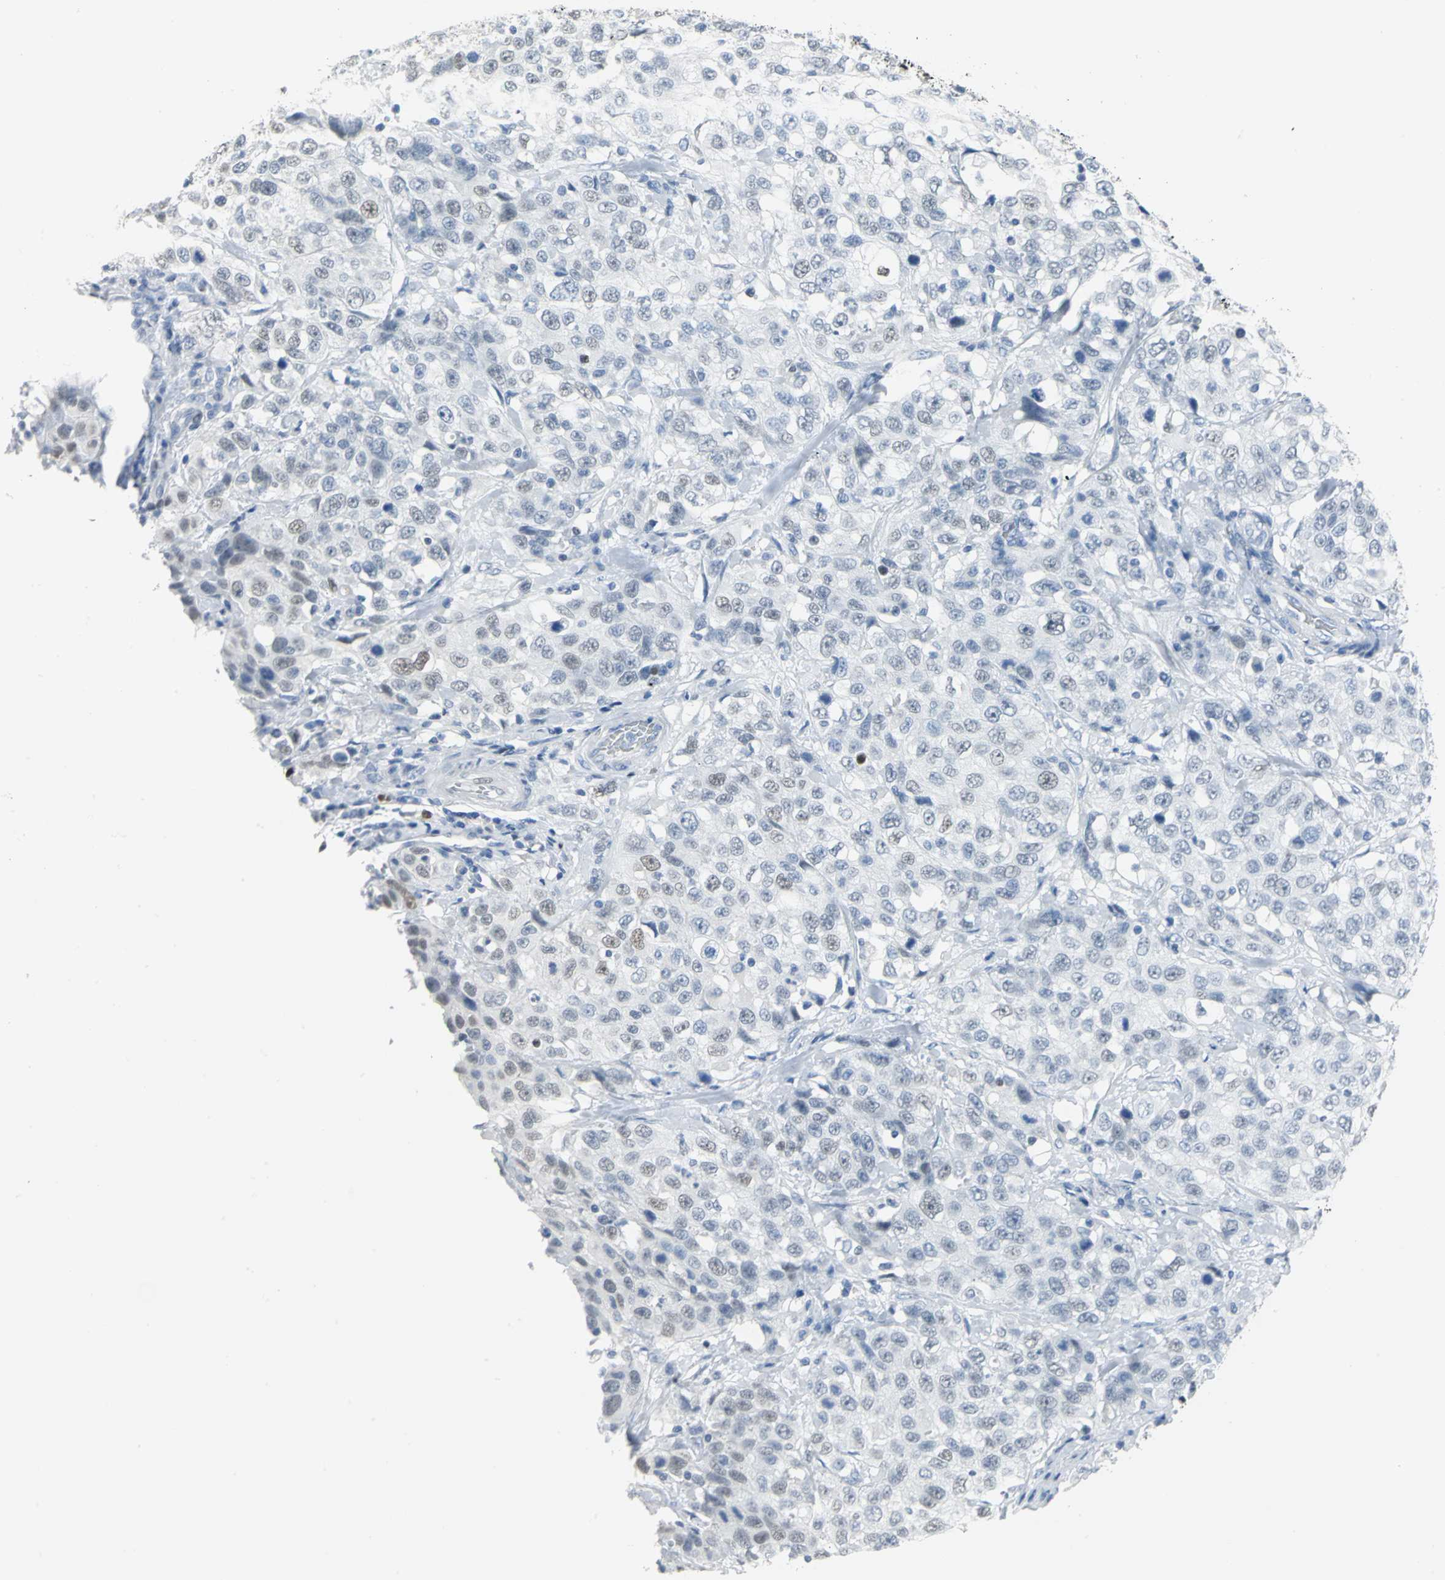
{"staining": {"intensity": "weak", "quantity": "<25%", "location": "nuclear"}, "tissue": "stomach cancer", "cell_type": "Tumor cells", "image_type": "cancer", "snomed": [{"axis": "morphology", "description": "Normal tissue, NOS"}, {"axis": "morphology", "description": "Adenocarcinoma, NOS"}, {"axis": "topography", "description": "Stomach"}], "caption": "A micrograph of adenocarcinoma (stomach) stained for a protein exhibits no brown staining in tumor cells.", "gene": "MCM3", "patient": {"sex": "male", "age": 48}}